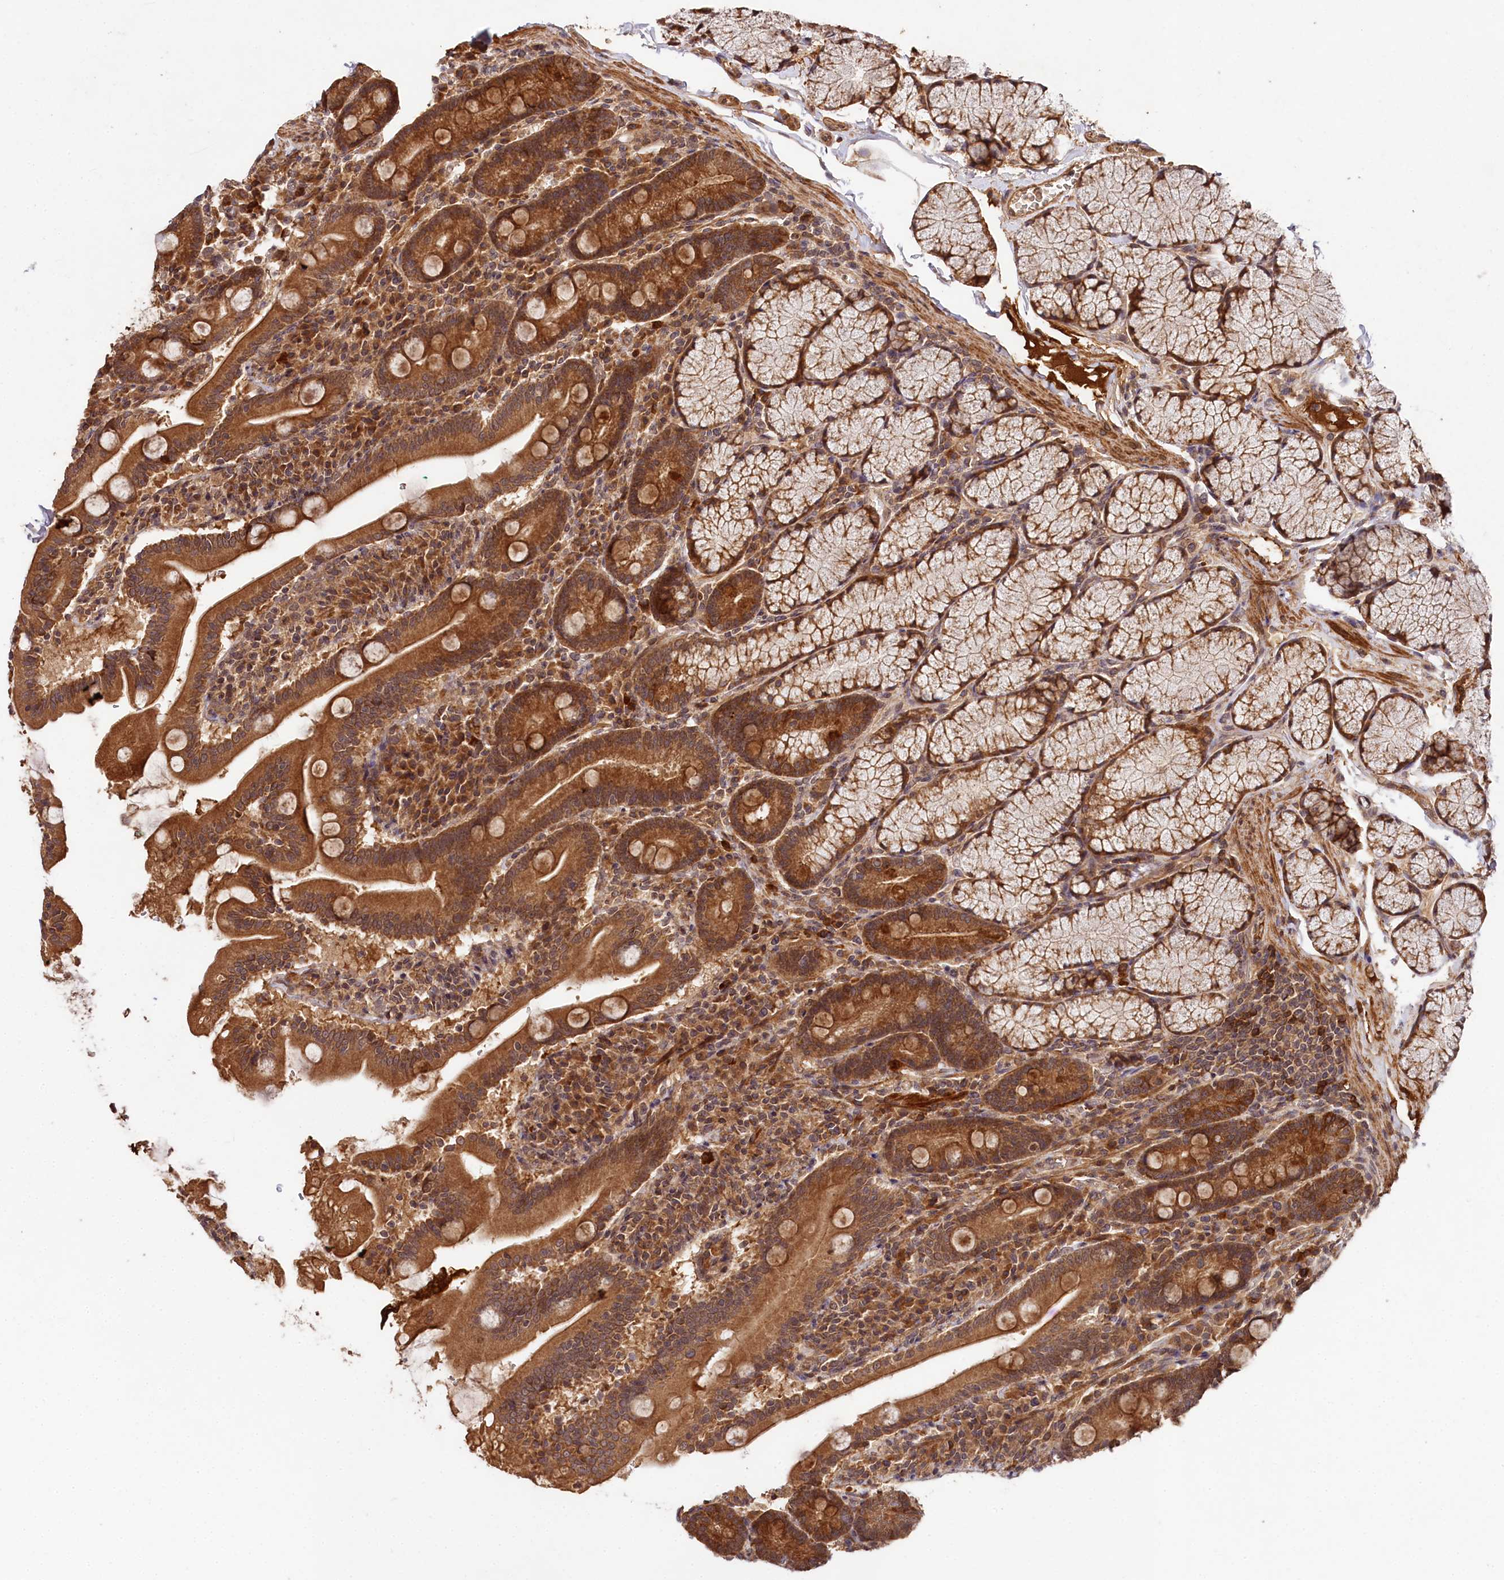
{"staining": {"intensity": "strong", "quantity": ">75%", "location": "cytoplasmic/membranous"}, "tissue": "duodenum", "cell_type": "Glandular cells", "image_type": "normal", "snomed": [{"axis": "morphology", "description": "Normal tissue, NOS"}, {"axis": "topography", "description": "Duodenum"}], "caption": "Immunohistochemical staining of unremarkable human duodenum reveals >75% levels of strong cytoplasmic/membranous protein staining in approximately >75% of glandular cells.", "gene": "MCF2L2", "patient": {"sex": "male", "age": 35}}